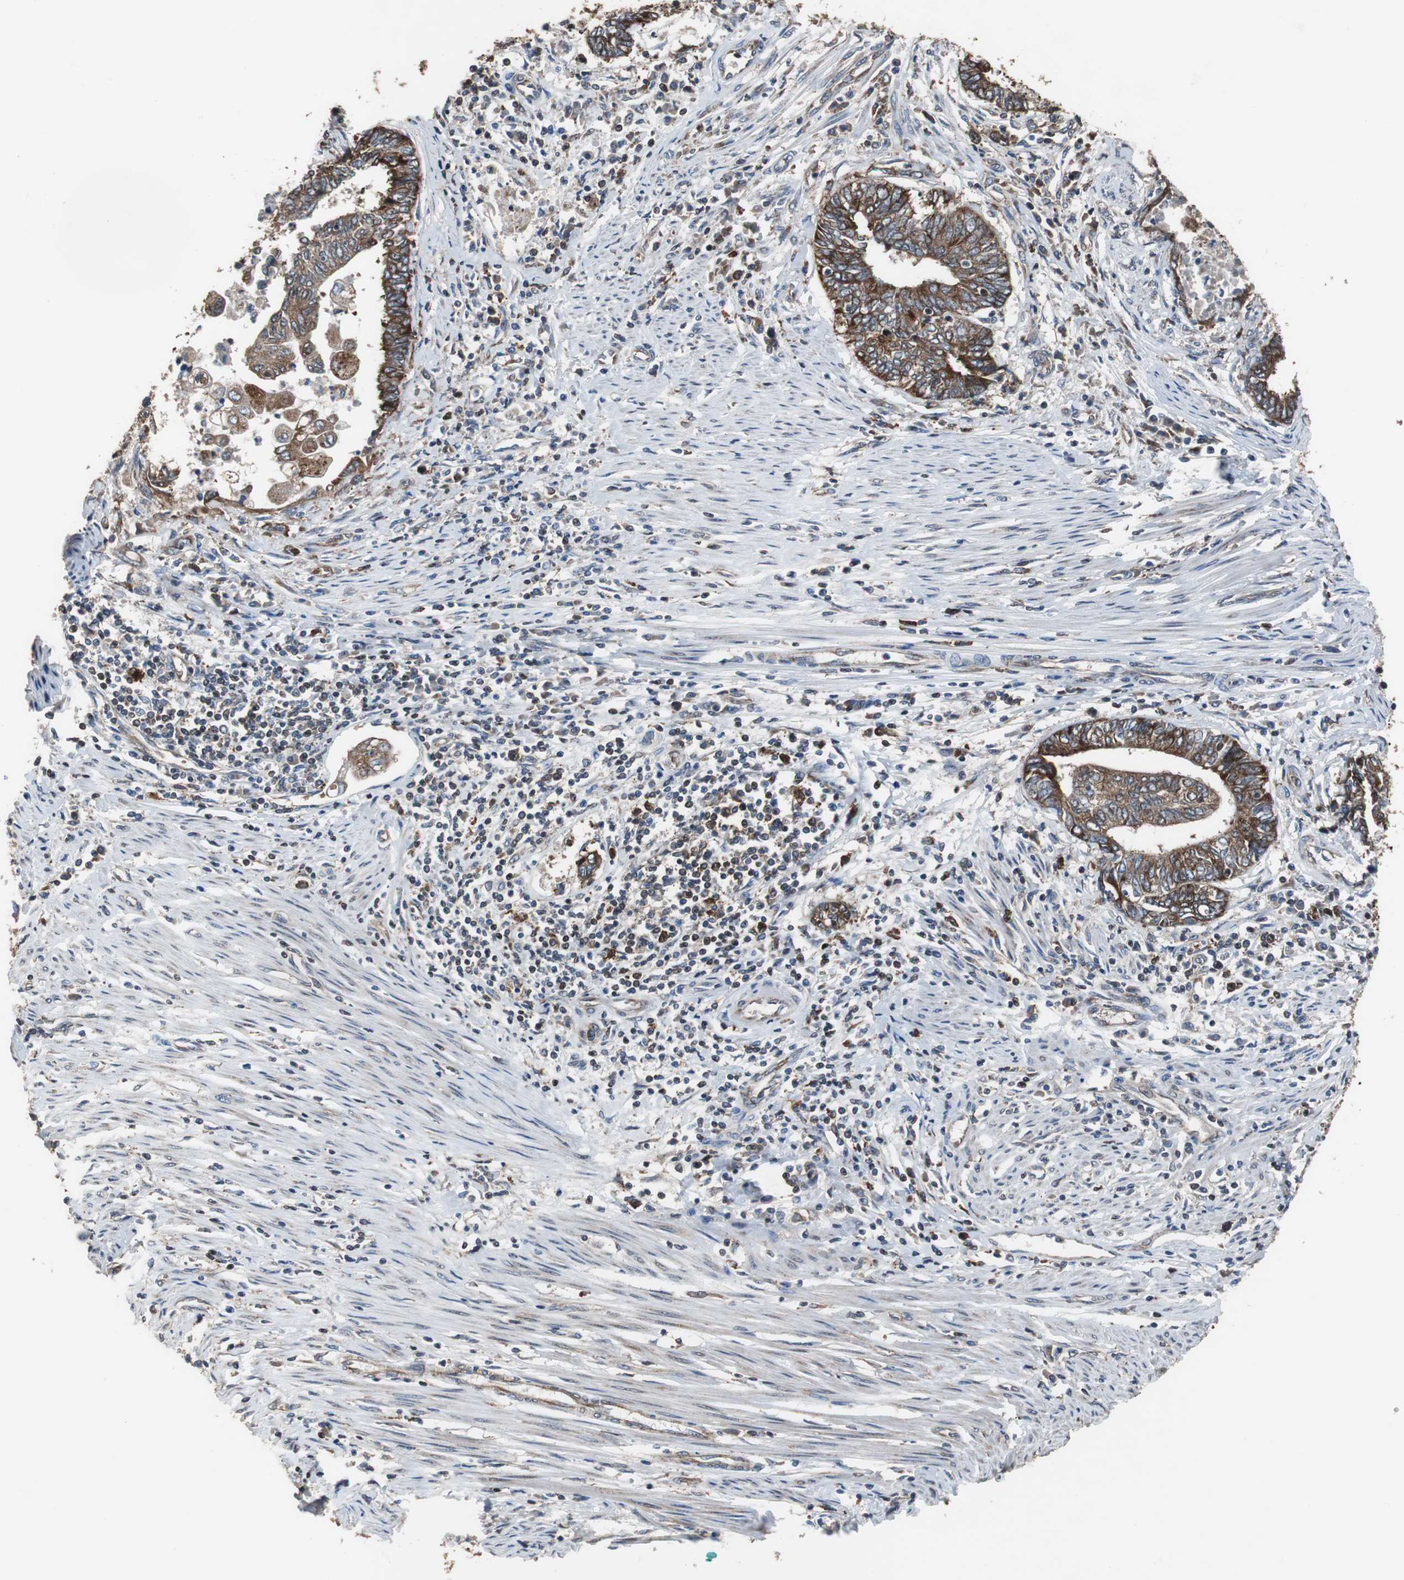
{"staining": {"intensity": "strong", "quantity": ">75%", "location": "cytoplasmic/membranous"}, "tissue": "endometrial cancer", "cell_type": "Tumor cells", "image_type": "cancer", "snomed": [{"axis": "morphology", "description": "Adenocarcinoma, NOS"}, {"axis": "topography", "description": "Uterus"}, {"axis": "topography", "description": "Endometrium"}], "caption": "Immunohistochemical staining of human adenocarcinoma (endometrial) demonstrates high levels of strong cytoplasmic/membranous protein expression in approximately >75% of tumor cells. The protein is shown in brown color, while the nuclei are stained blue.", "gene": "USP10", "patient": {"sex": "female", "age": 70}}